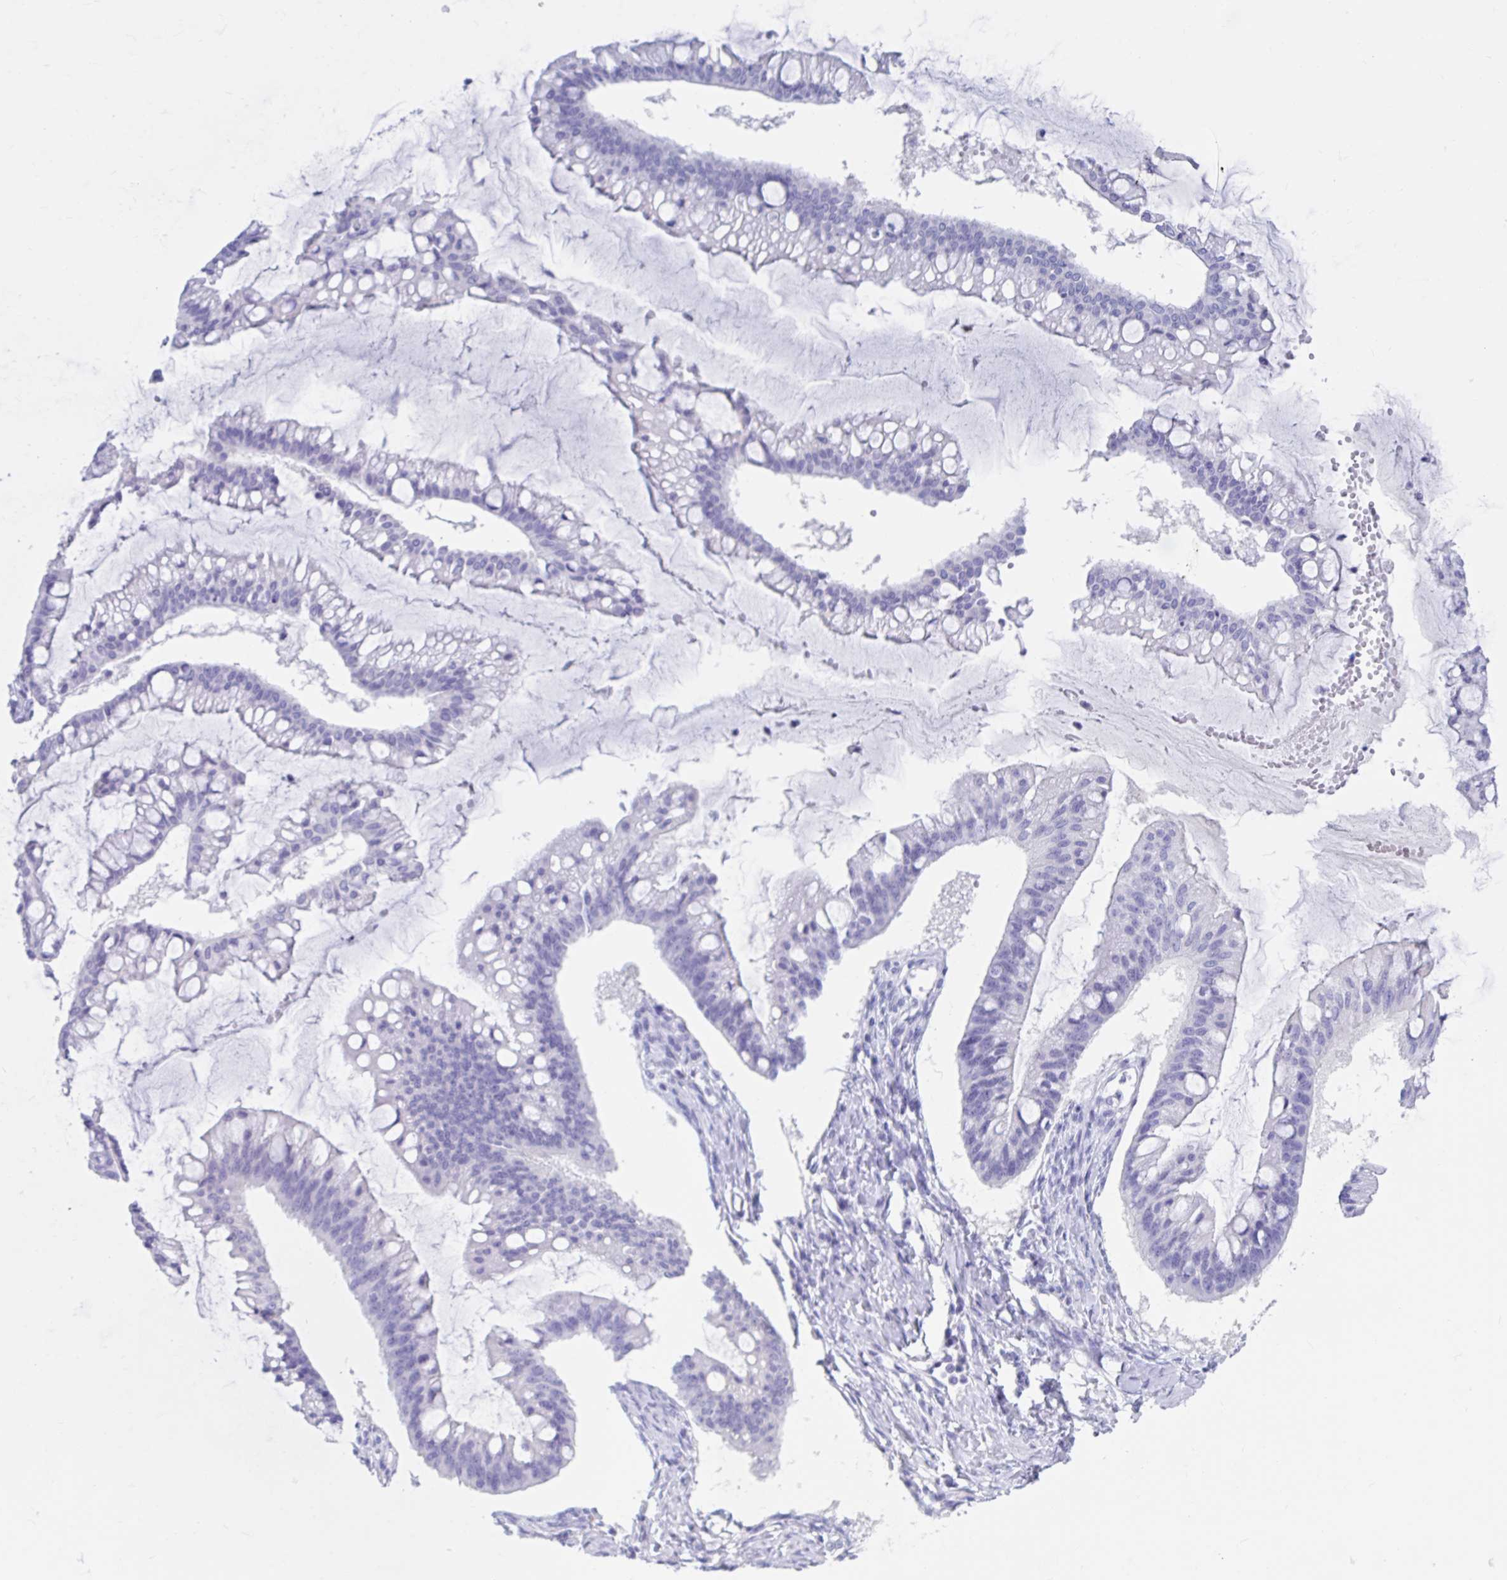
{"staining": {"intensity": "negative", "quantity": "none", "location": "none"}, "tissue": "ovarian cancer", "cell_type": "Tumor cells", "image_type": "cancer", "snomed": [{"axis": "morphology", "description": "Cystadenocarcinoma, mucinous, NOS"}, {"axis": "topography", "description": "Ovary"}], "caption": "Tumor cells are negative for brown protein staining in ovarian cancer (mucinous cystadenocarcinoma).", "gene": "DPEP3", "patient": {"sex": "female", "age": 73}}